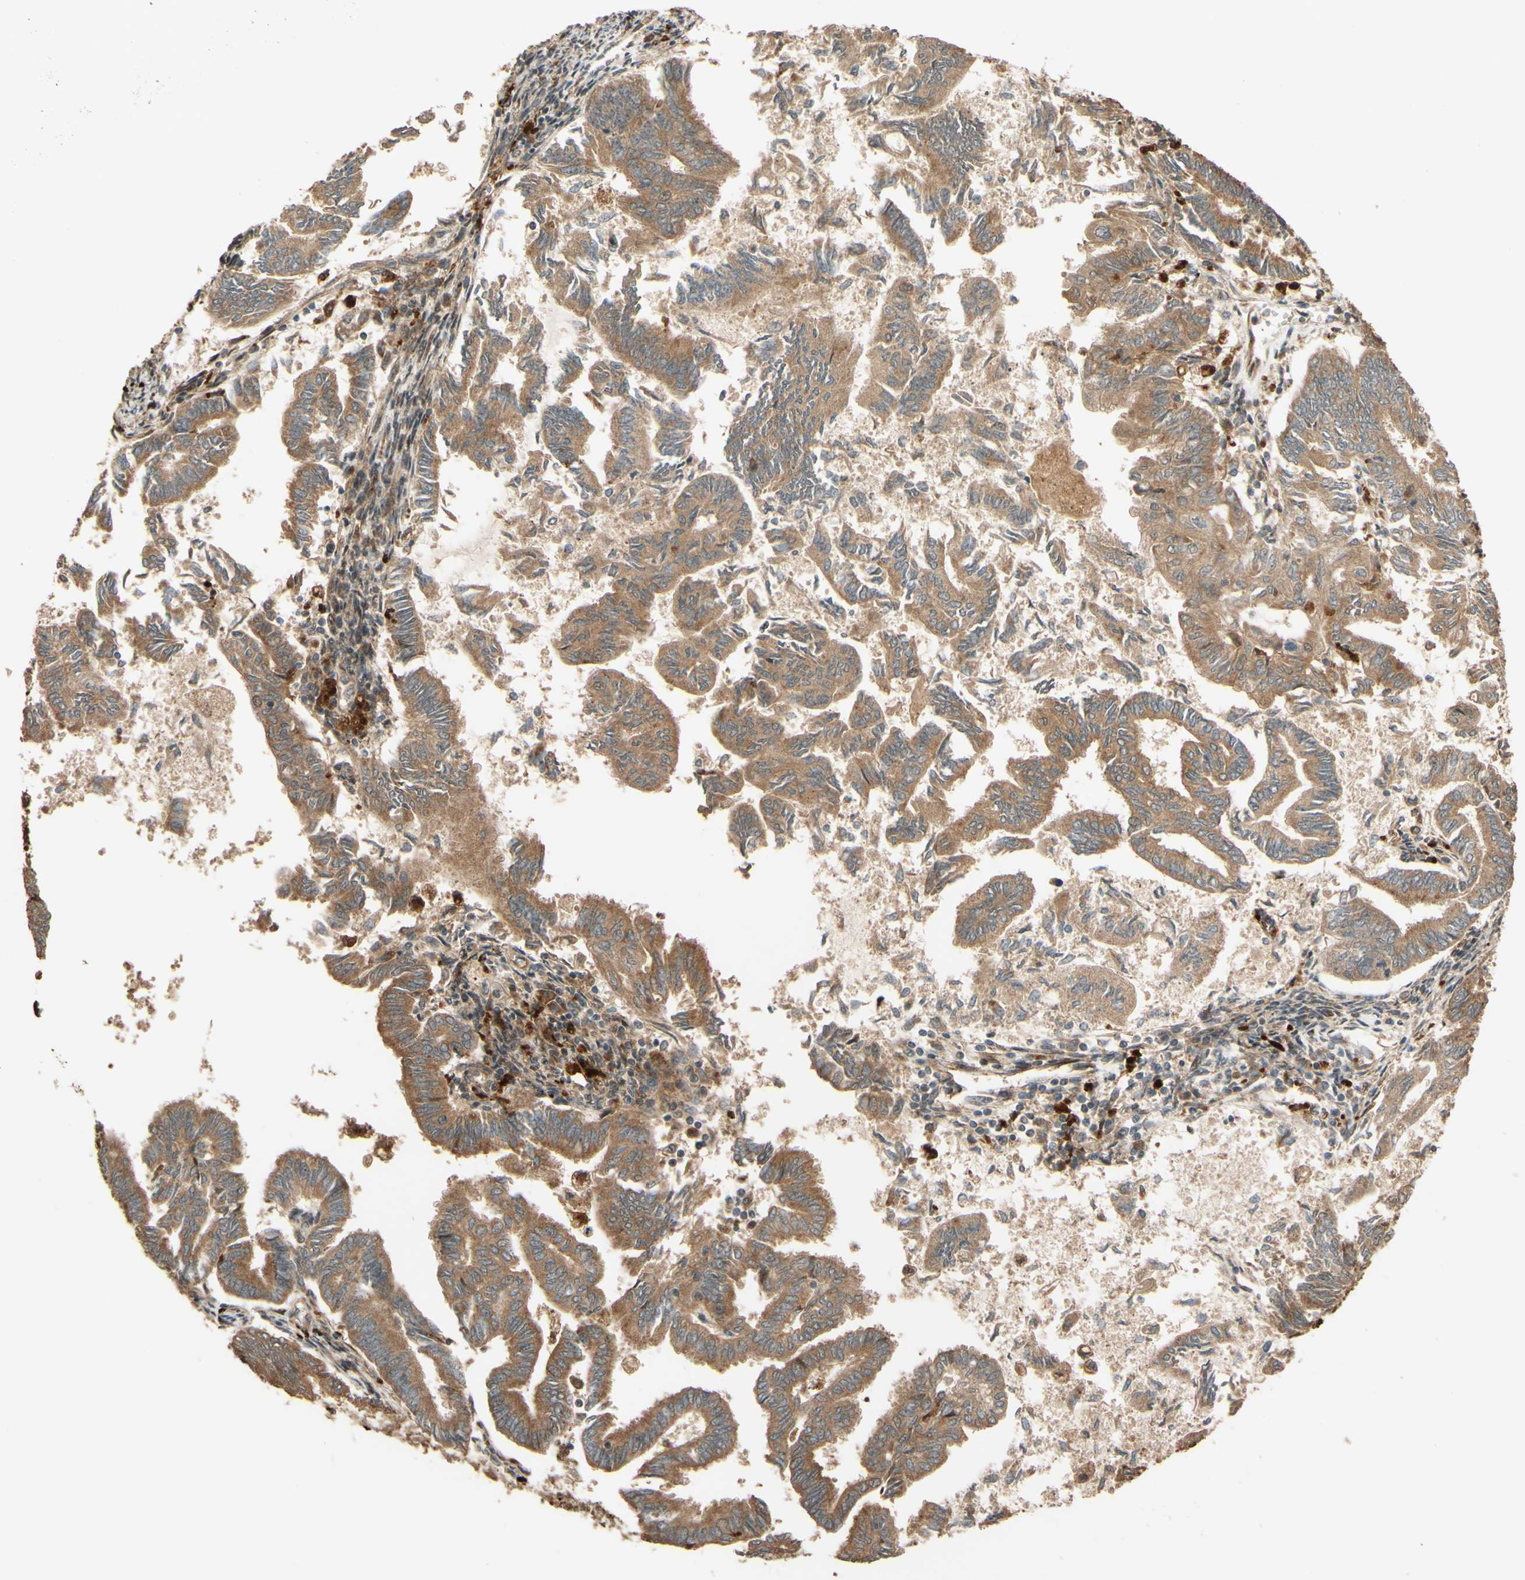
{"staining": {"intensity": "moderate", "quantity": ">75%", "location": "cytoplasmic/membranous"}, "tissue": "endometrial cancer", "cell_type": "Tumor cells", "image_type": "cancer", "snomed": [{"axis": "morphology", "description": "Adenocarcinoma, NOS"}, {"axis": "topography", "description": "Endometrium"}], "caption": "A photomicrograph showing moderate cytoplasmic/membranous staining in approximately >75% of tumor cells in endometrial cancer, as visualized by brown immunohistochemical staining.", "gene": "RNF19A", "patient": {"sex": "female", "age": 86}}